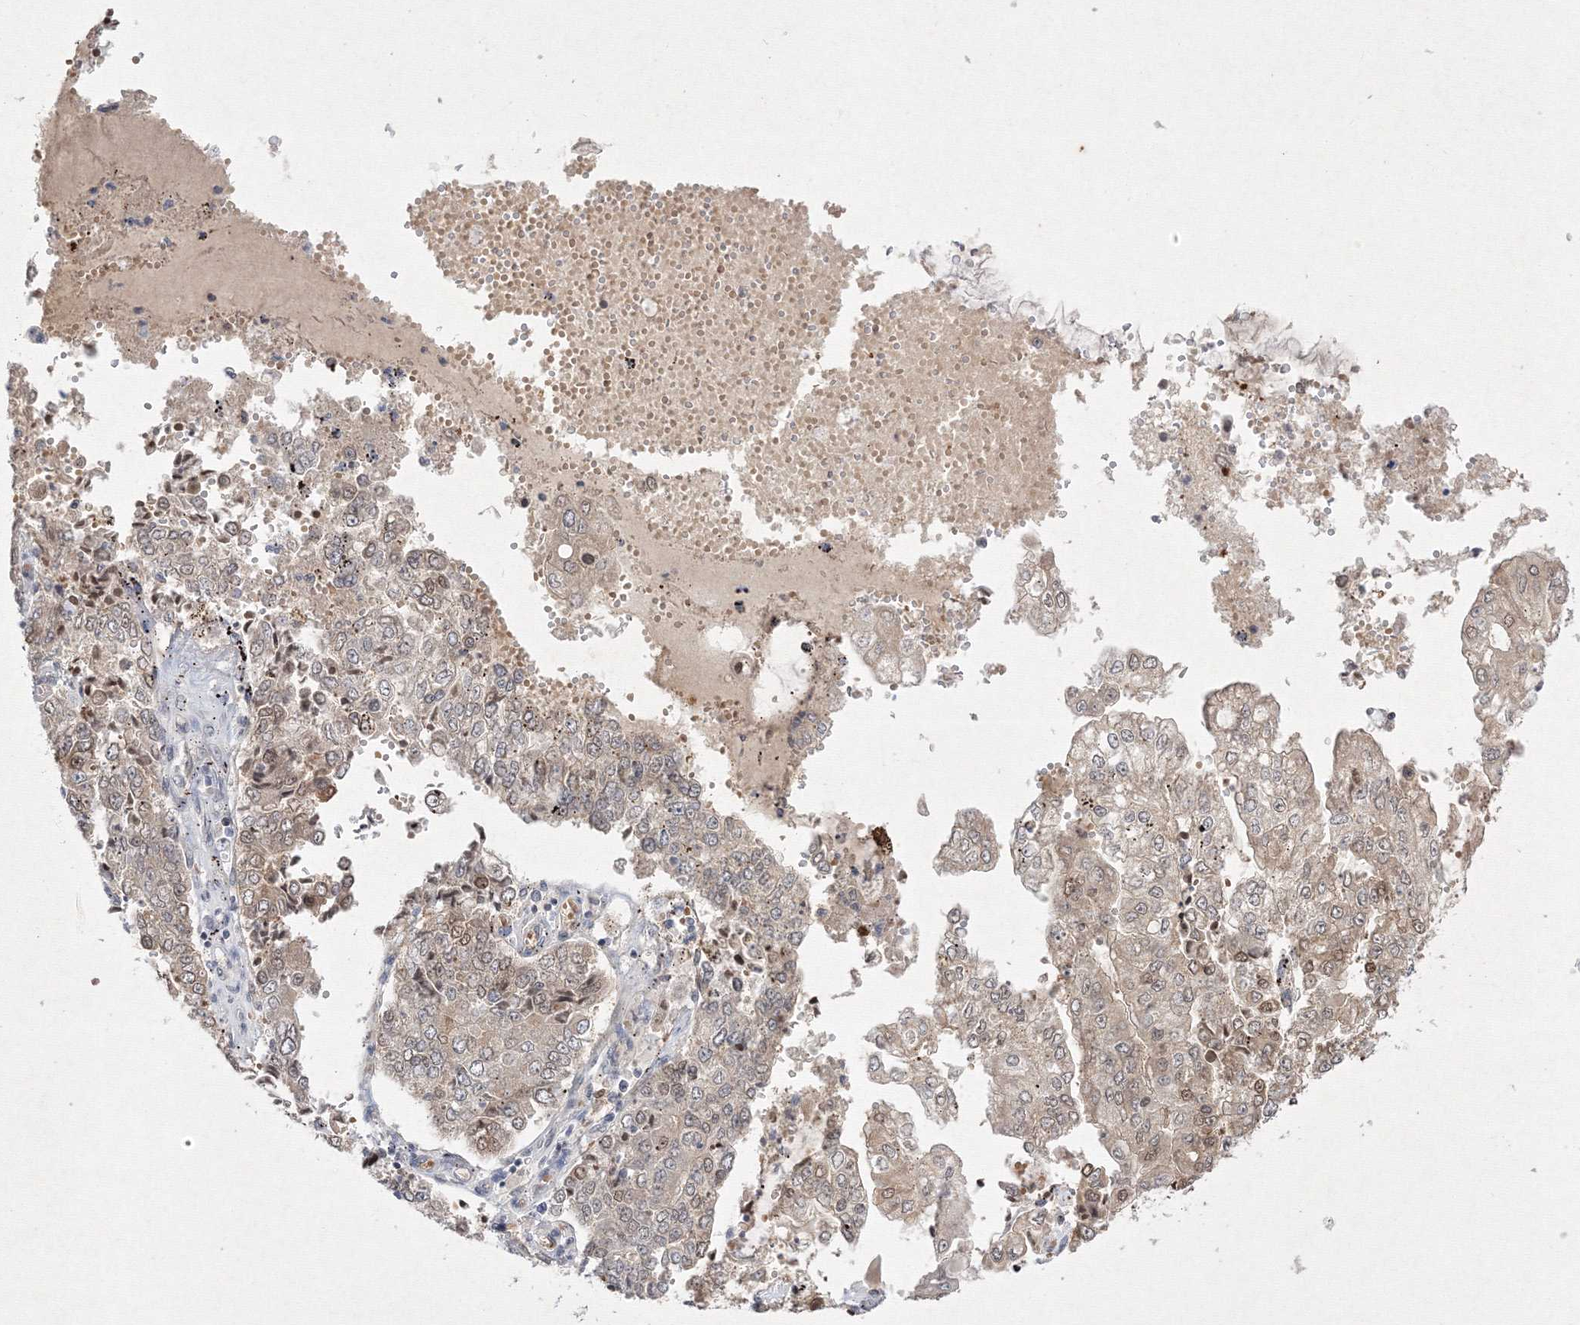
{"staining": {"intensity": "moderate", "quantity": ">75%", "location": "cytoplasmic/membranous,nuclear"}, "tissue": "stomach cancer", "cell_type": "Tumor cells", "image_type": "cancer", "snomed": [{"axis": "morphology", "description": "Adenocarcinoma, NOS"}, {"axis": "topography", "description": "Stomach"}], "caption": "The immunohistochemical stain labels moderate cytoplasmic/membranous and nuclear staining in tumor cells of stomach cancer tissue.", "gene": "NXPE3", "patient": {"sex": "male", "age": 76}}